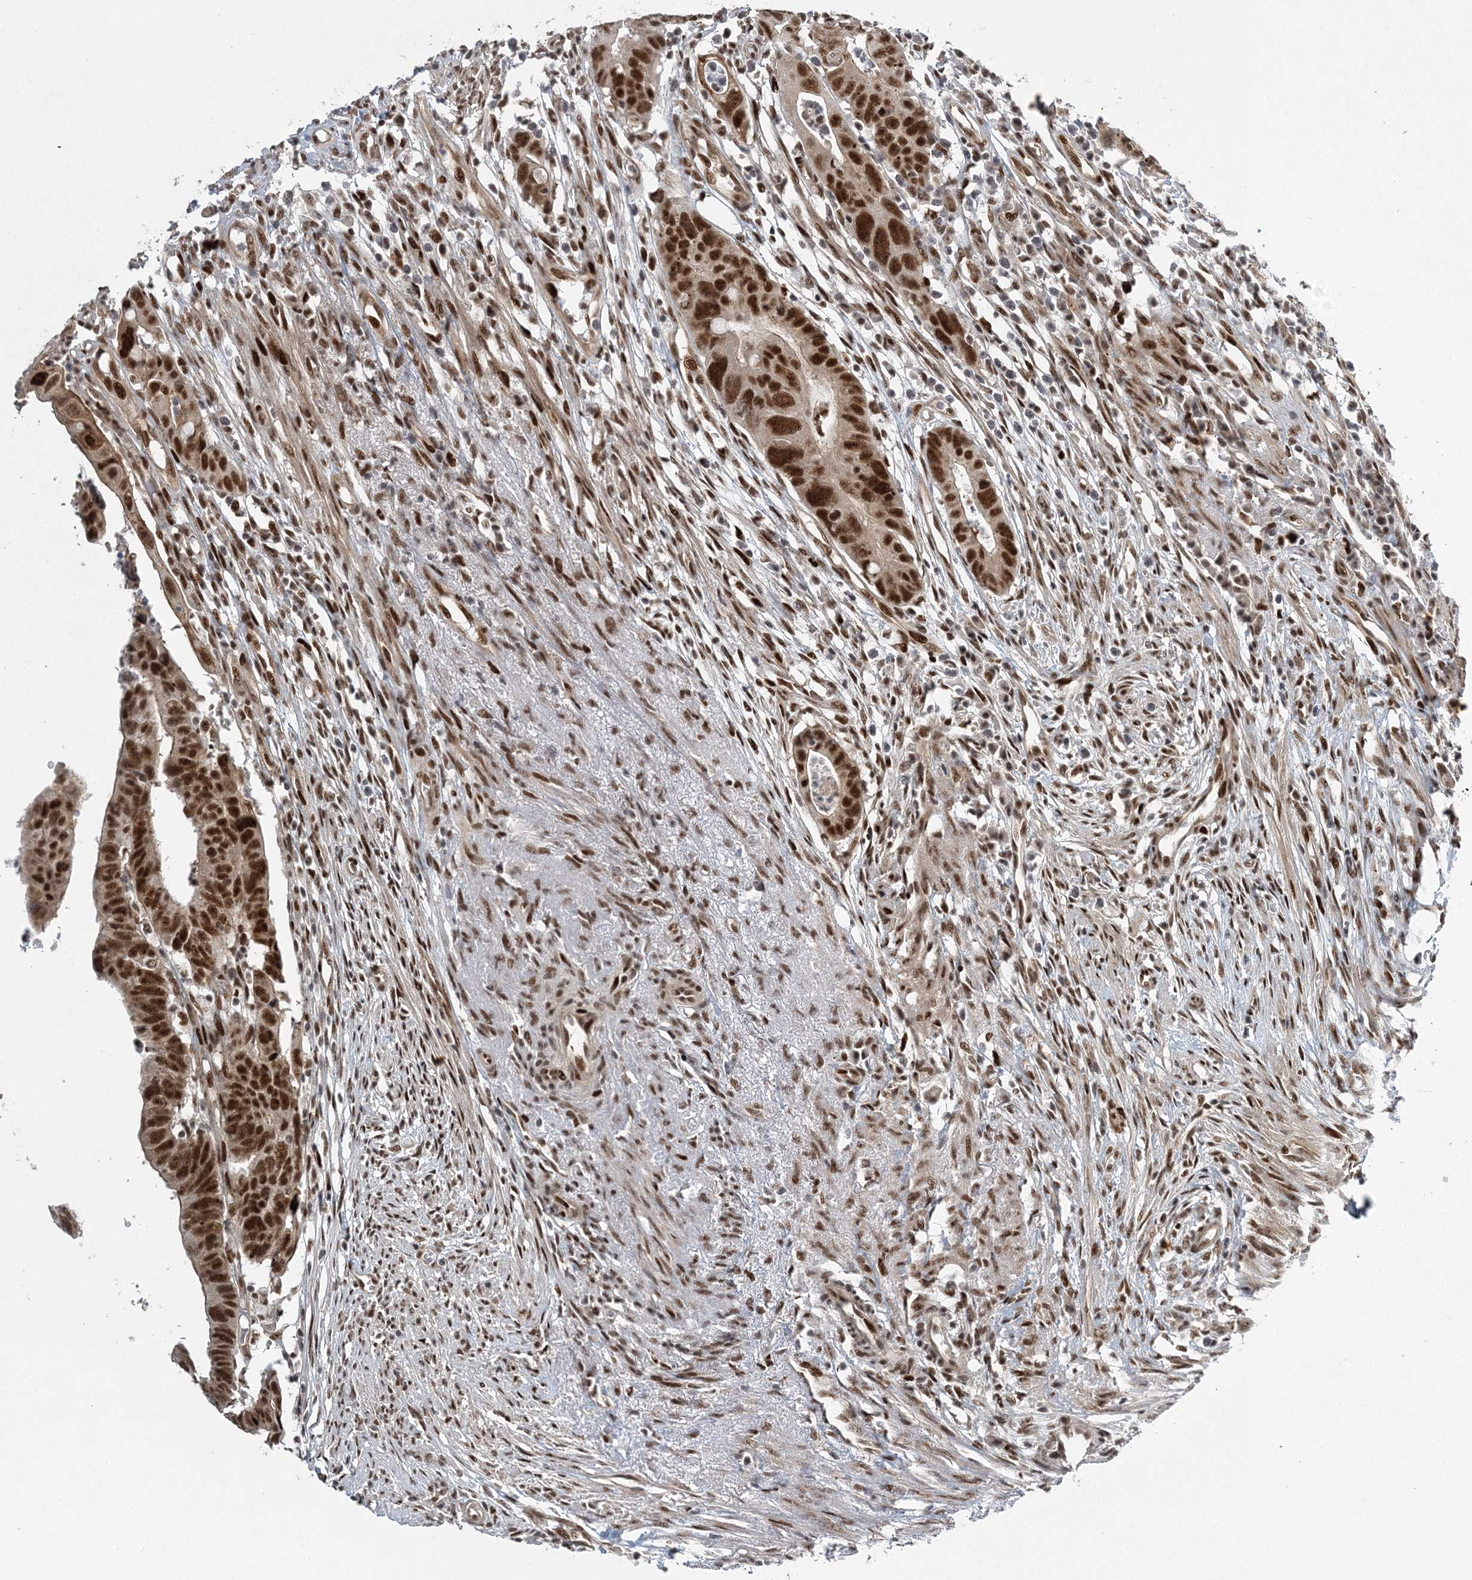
{"staining": {"intensity": "strong", "quantity": ">75%", "location": "nuclear"}, "tissue": "colorectal cancer", "cell_type": "Tumor cells", "image_type": "cancer", "snomed": [{"axis": "morphology", "description": "Adenocarcinoma, NOS"}, {"axis": "topography", "description": "Rectum"}], "caption": "Tumor cells display high levels of strong nuclear positivity in approximately >75% of cells in colorectal adenocarcinoma.", "gene": "CWC22", "patient": {"sex": "female", "age": 65}}